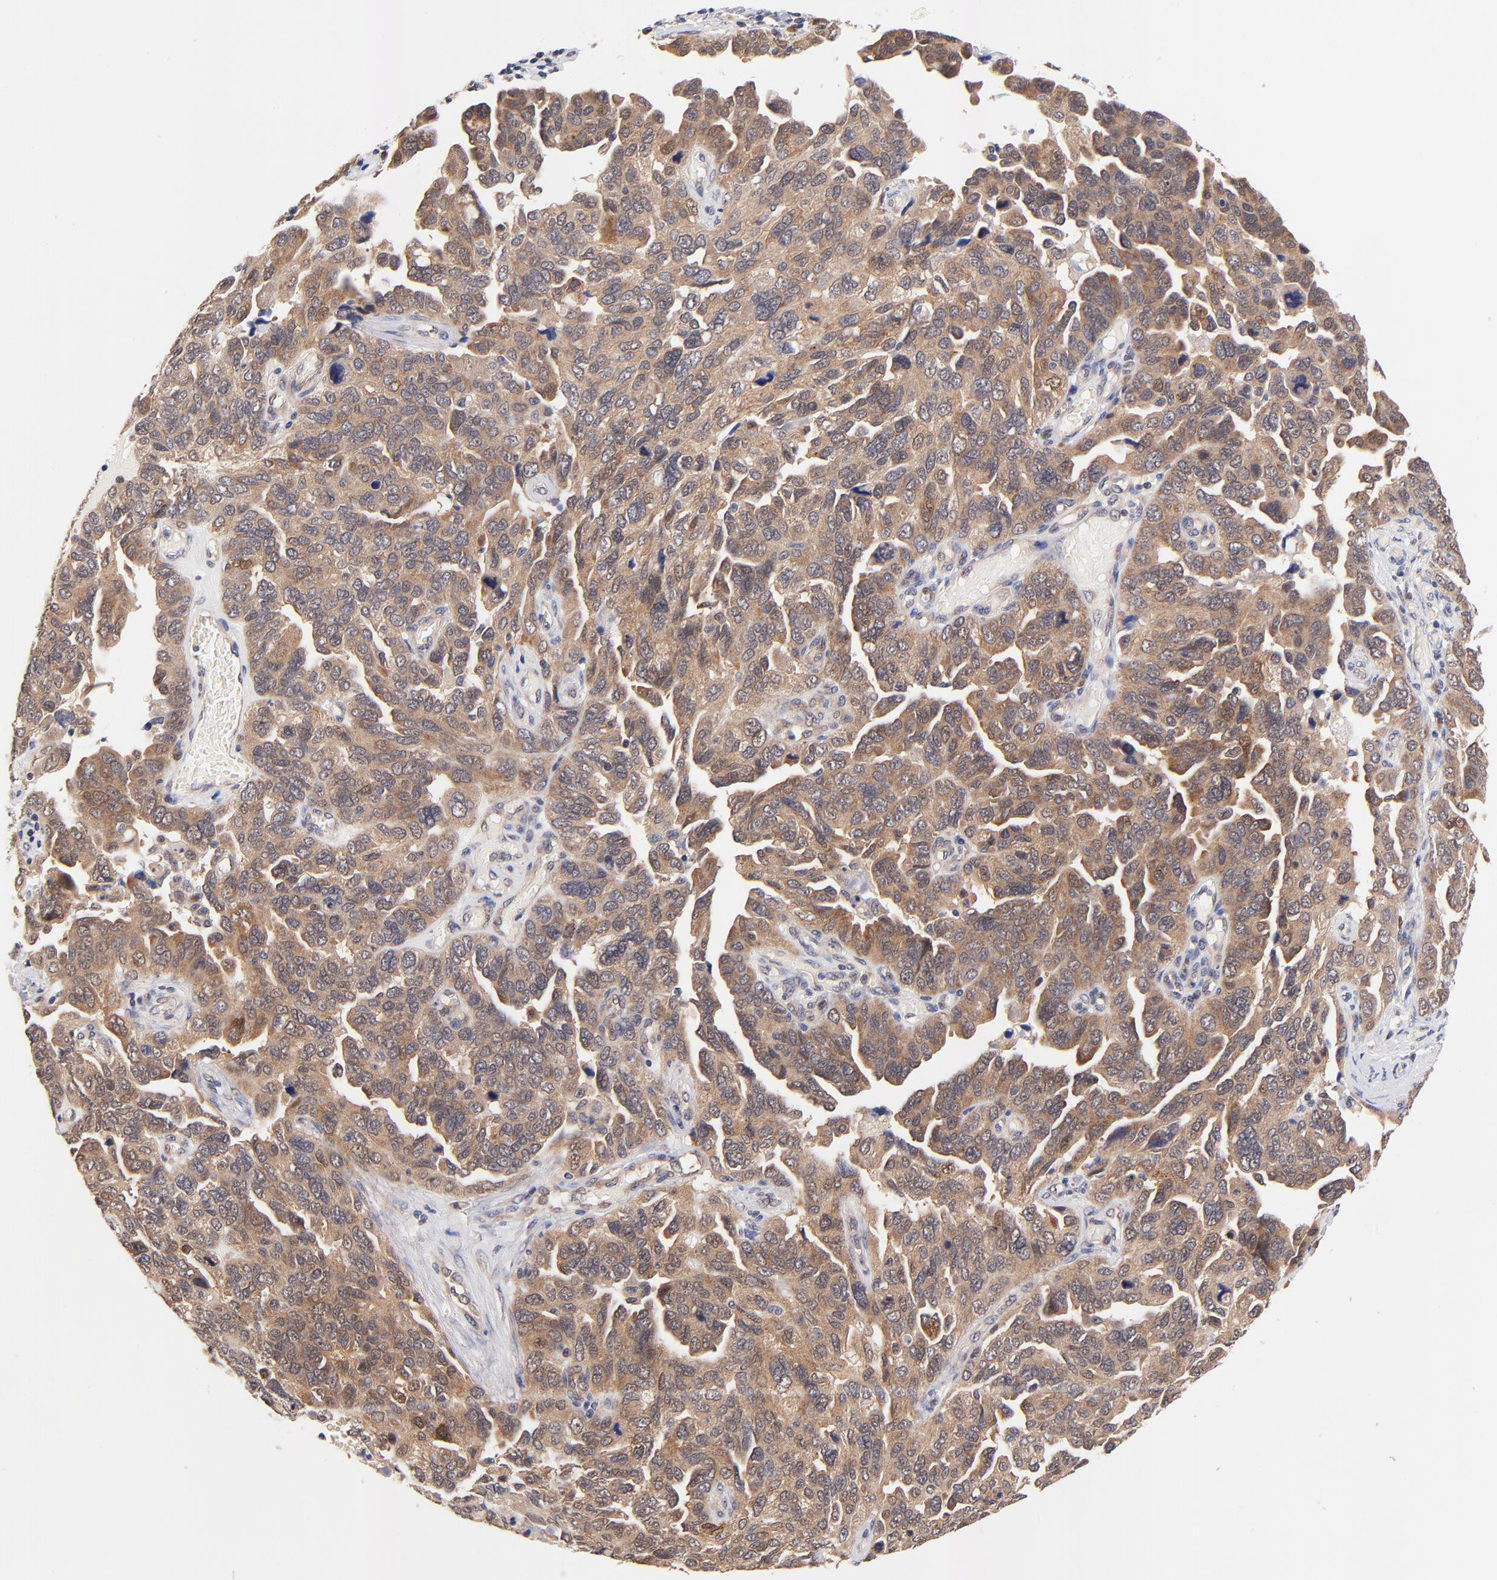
{"staining": {"intensity": "moderate", "quantity": ">75%", "location": "cytoplasmic/membranous,nuclear"}, "tissue": "ovarian cancer", "cell_type": "Tumor cells", "image_type": "cancer", "snomed": [{"axis": "morphology", "description": "Cystadenocarcinoma, serous, NOS"}, {"axis": "topography", "description": "Ovary"}], "caption": "Brown immunohistochemical staining in human serous cystadenocarcinoma (ovarian) exhibits moderate cytoplasmic/membranous and nuclear expression in about >75% of tumor cells.", "gene": "TXNL1", "patient": {"sex": "female", "age": 64}}